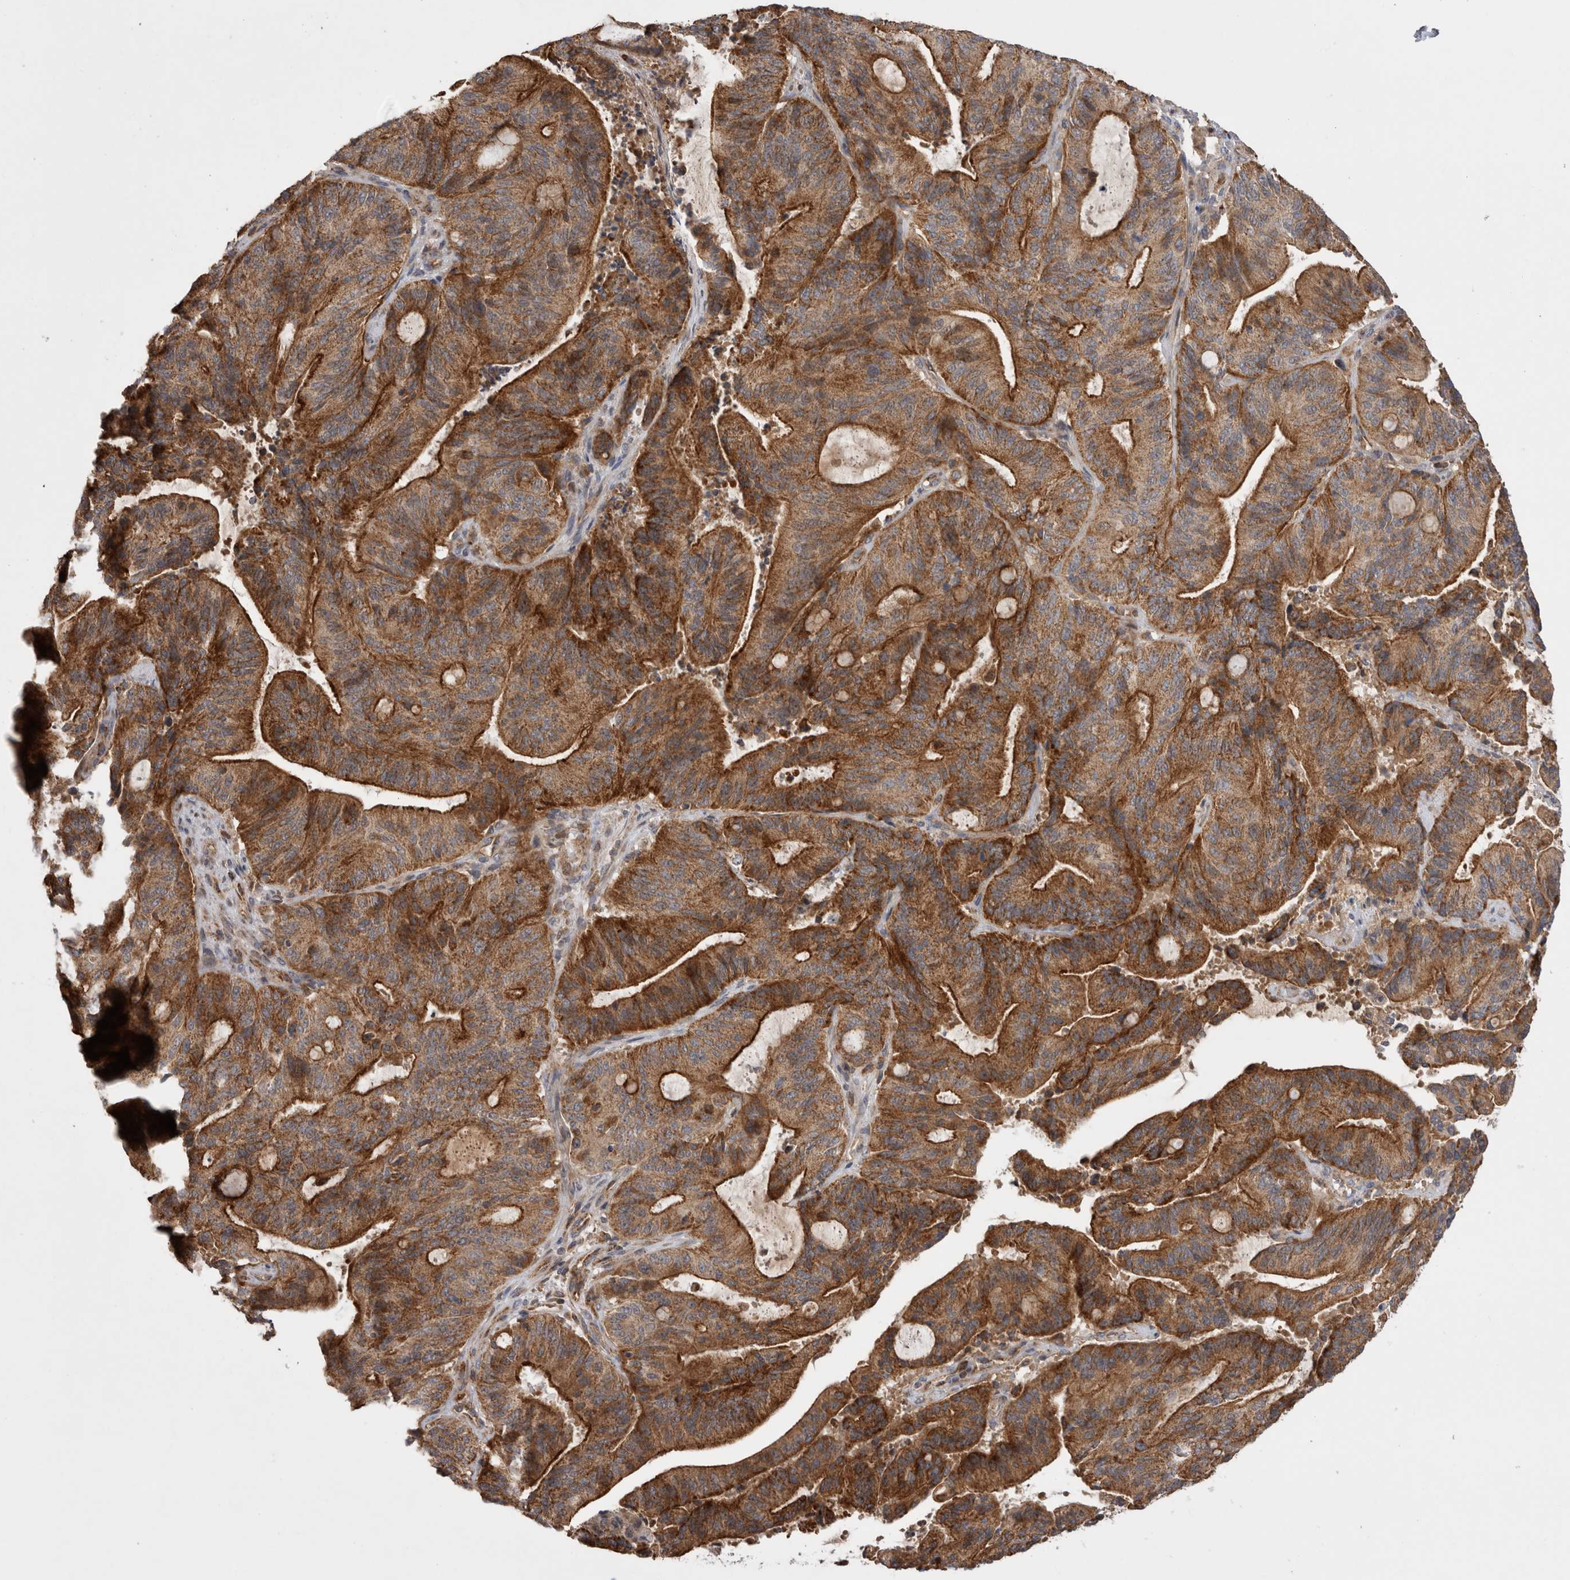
{"staining": {"intensity": "strong", "quantity": ">75%", "location": "cytoplasmic/membranous"}, "tissue": "liver cancer", "cell_type": "Tumor cells", "image_type": "cancer", "snomed": [{"axis": "morphology", "description": "Normal tissue, NOS"}, {"axis": "morphology", "description": "Cholangiocarcinoma"}, {"axis": "topography", "description": "Liver"}, {"axis": "topography", "description": "Peripheral nerve tissue"}], "caption": "Liver cancer (cholangiocarcinoma) tissue shows strong cytoplasmic/membranous positivity in about >75% of tumor cells", "gene": "DARS2", "patient": {"sex": "female", "age": 73}}